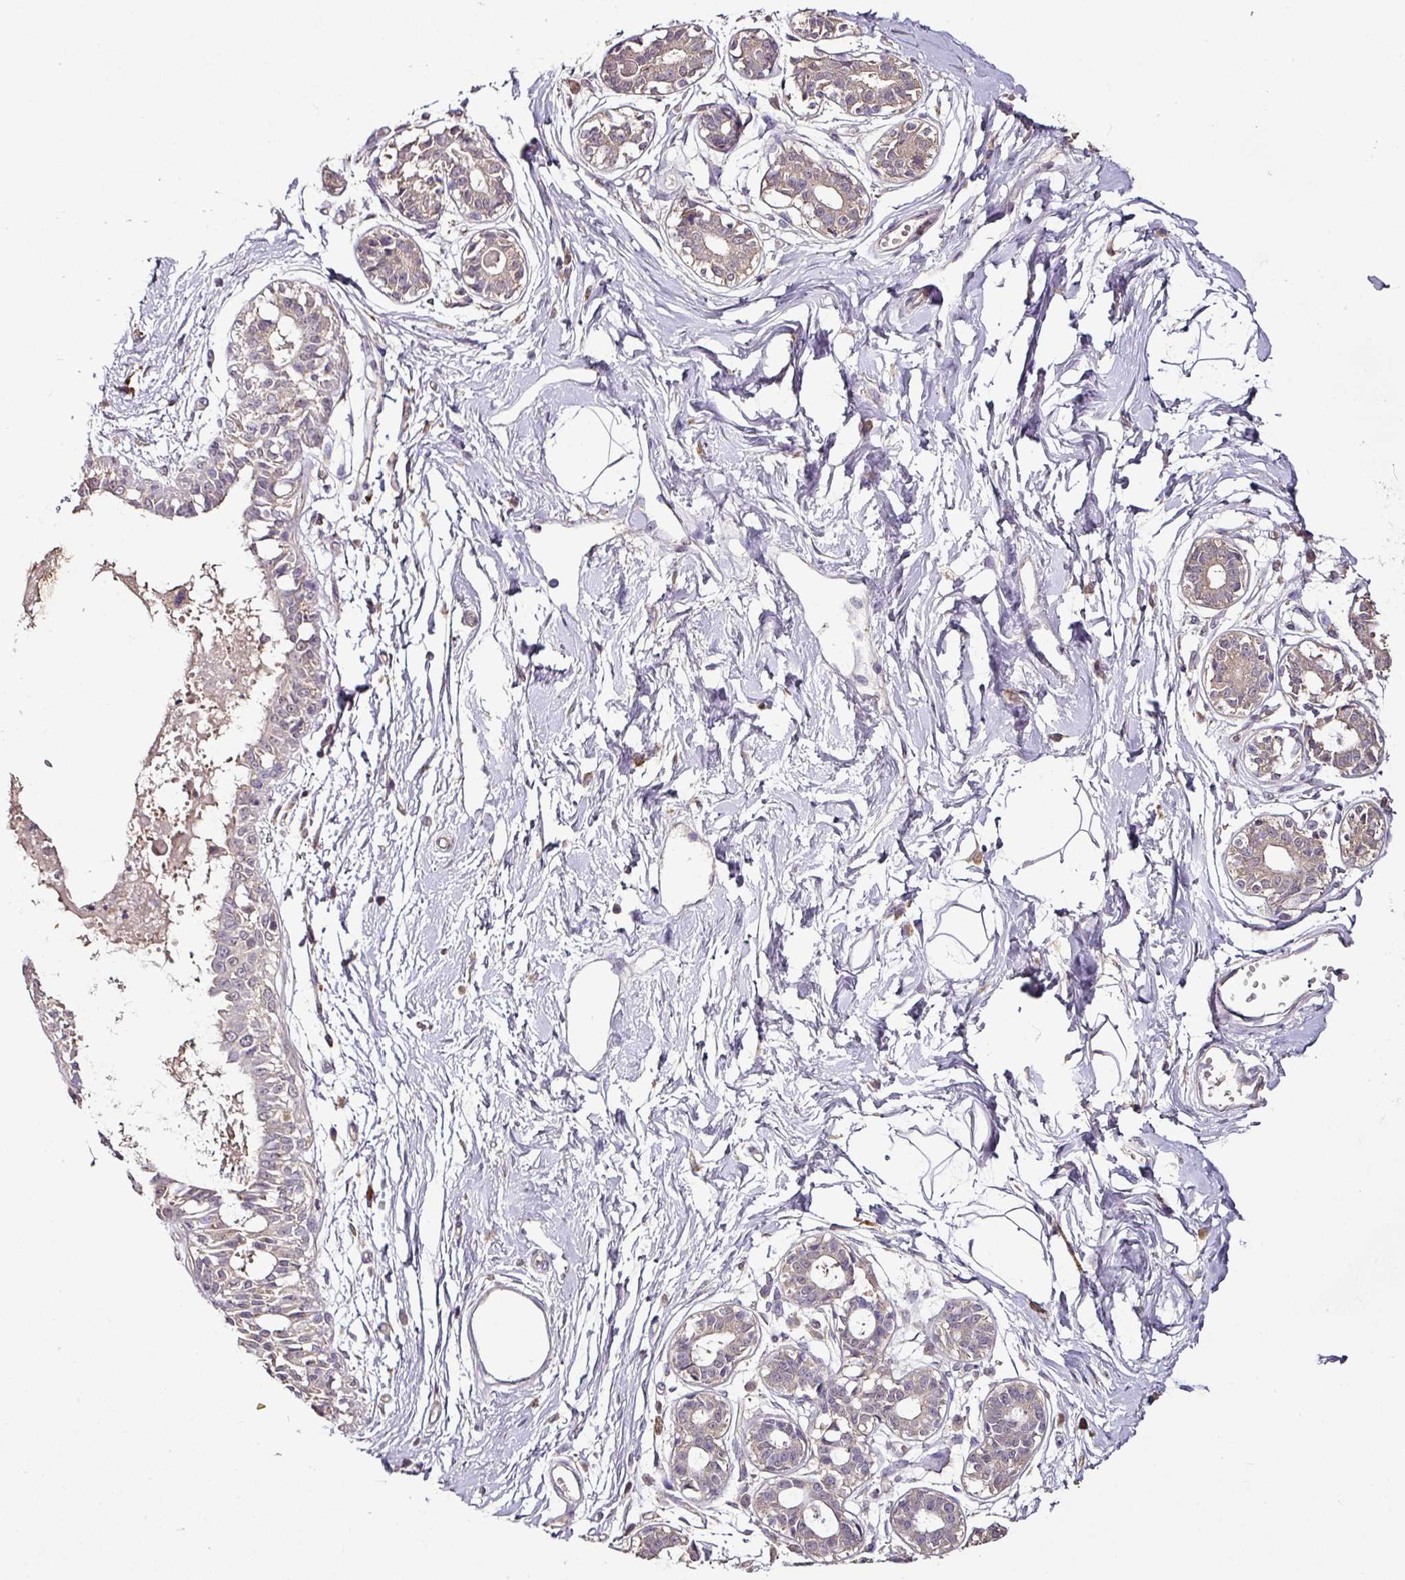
{"staining": {"intensity": "negative", "quantity": "none", "location": "none"}, "tissue": "breast", "cell_type": "Adipocytes", "image_type": "normal", "snomed": [{"axis": "morphology", "description": "Normal tissue, NOS"}, {"axis": "topography", "description": "Breast"}], "caption": "High power microscopy image of an IHC micrograph of normal breast, revealing no significant positivity in adipocytes.", "gene": "RPL38", "patient": {"sex": "female", "age": 45}}